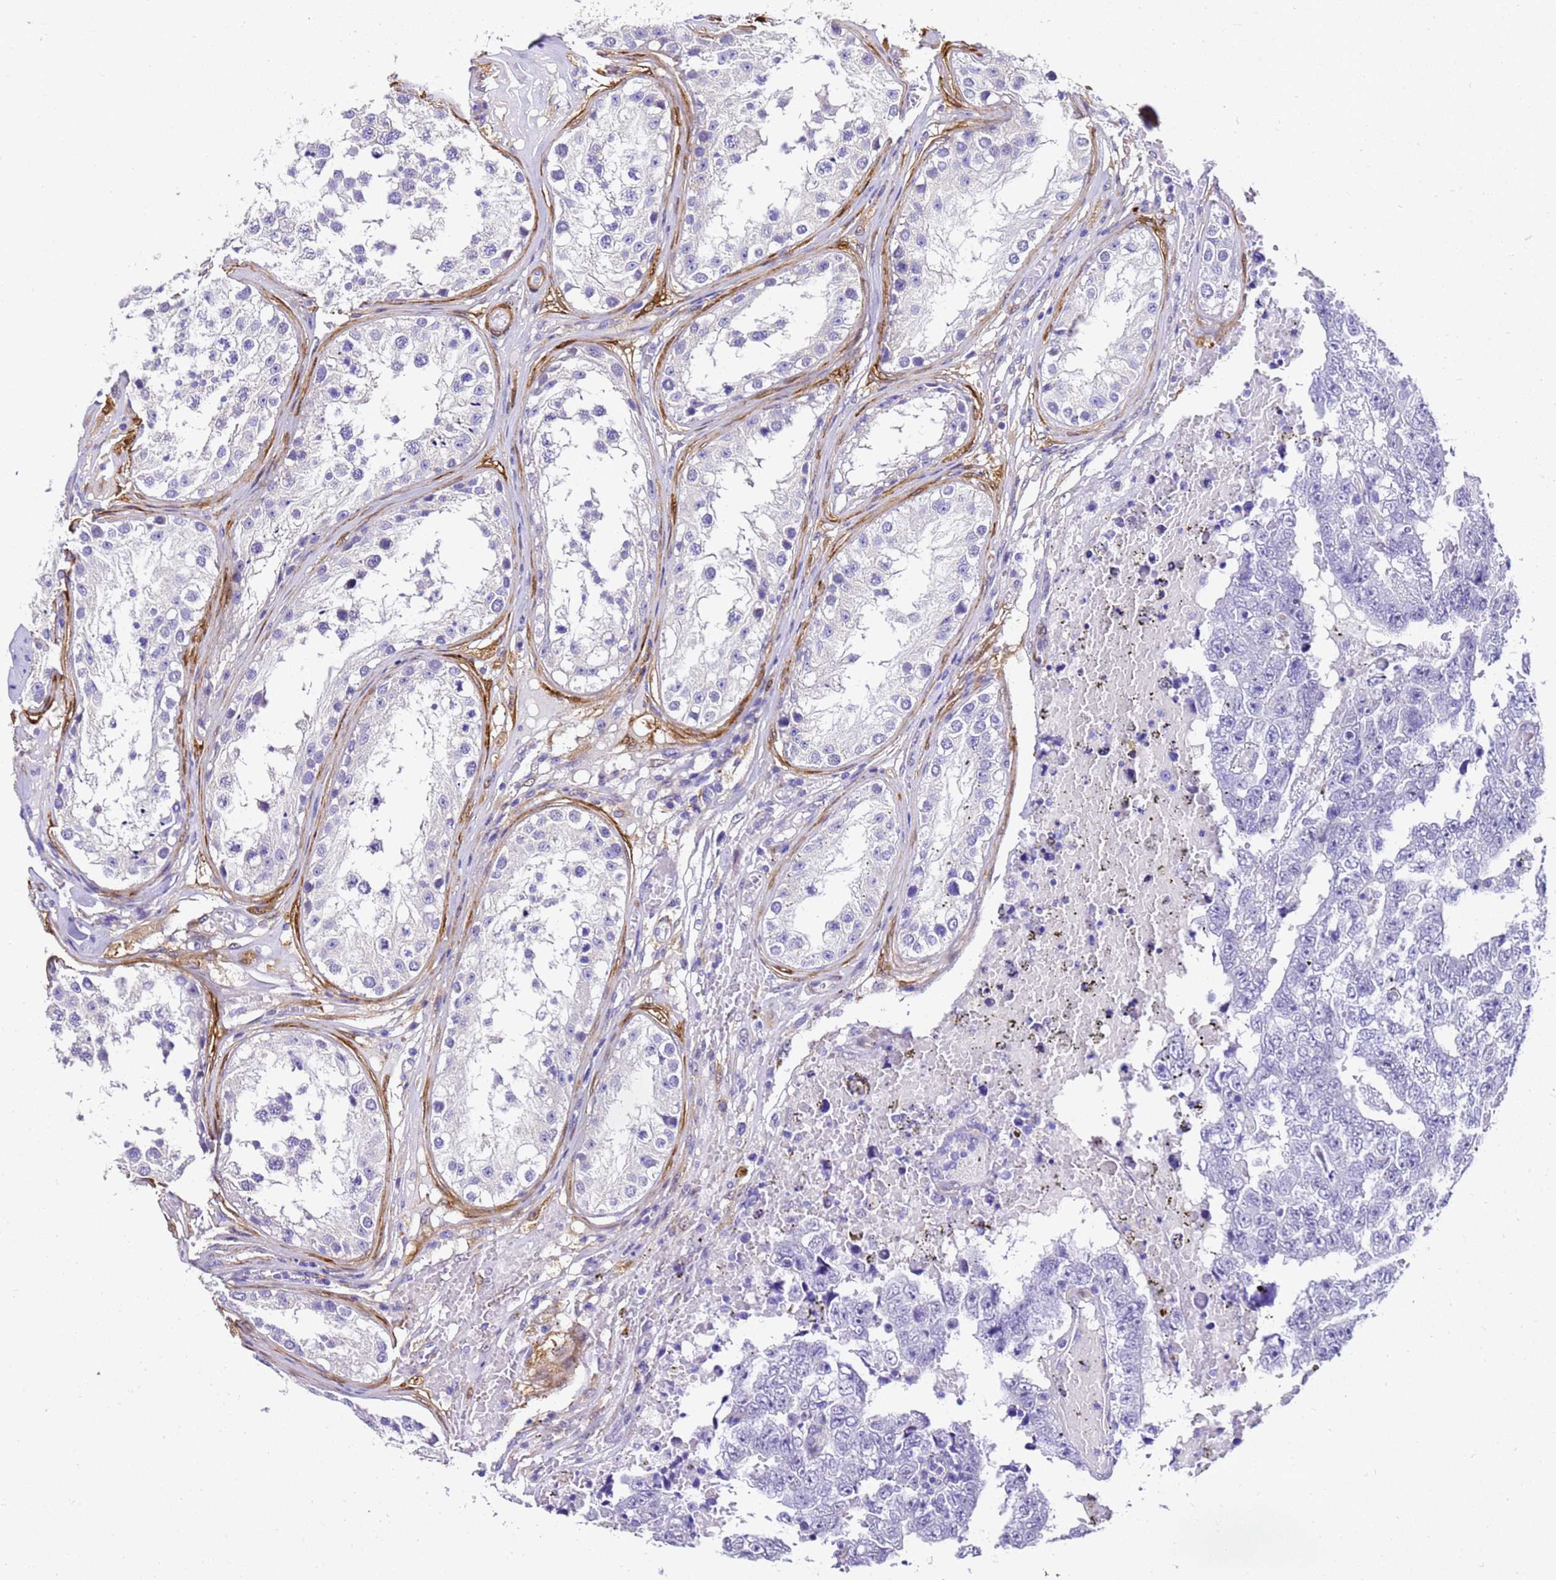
{"staining": {"intensity": "negative", "quantity": "none", "location": "none"}, "tissue": "testis cancer", "cell_type": "Tumor cells", "image_type": "cancer", "snomed": [{"axis": "morphology", "description": "Carcinoma, Embryonal, NOS"}, {"axis": "topography", "description": "Testis"}], "caption": "This is an IHC micrograph of human testis cancer (embryonal carcinoma). There is no staining in tumor cells.", "gene": "HSPB6", "patient": {"sex": "male", "age": 25}}